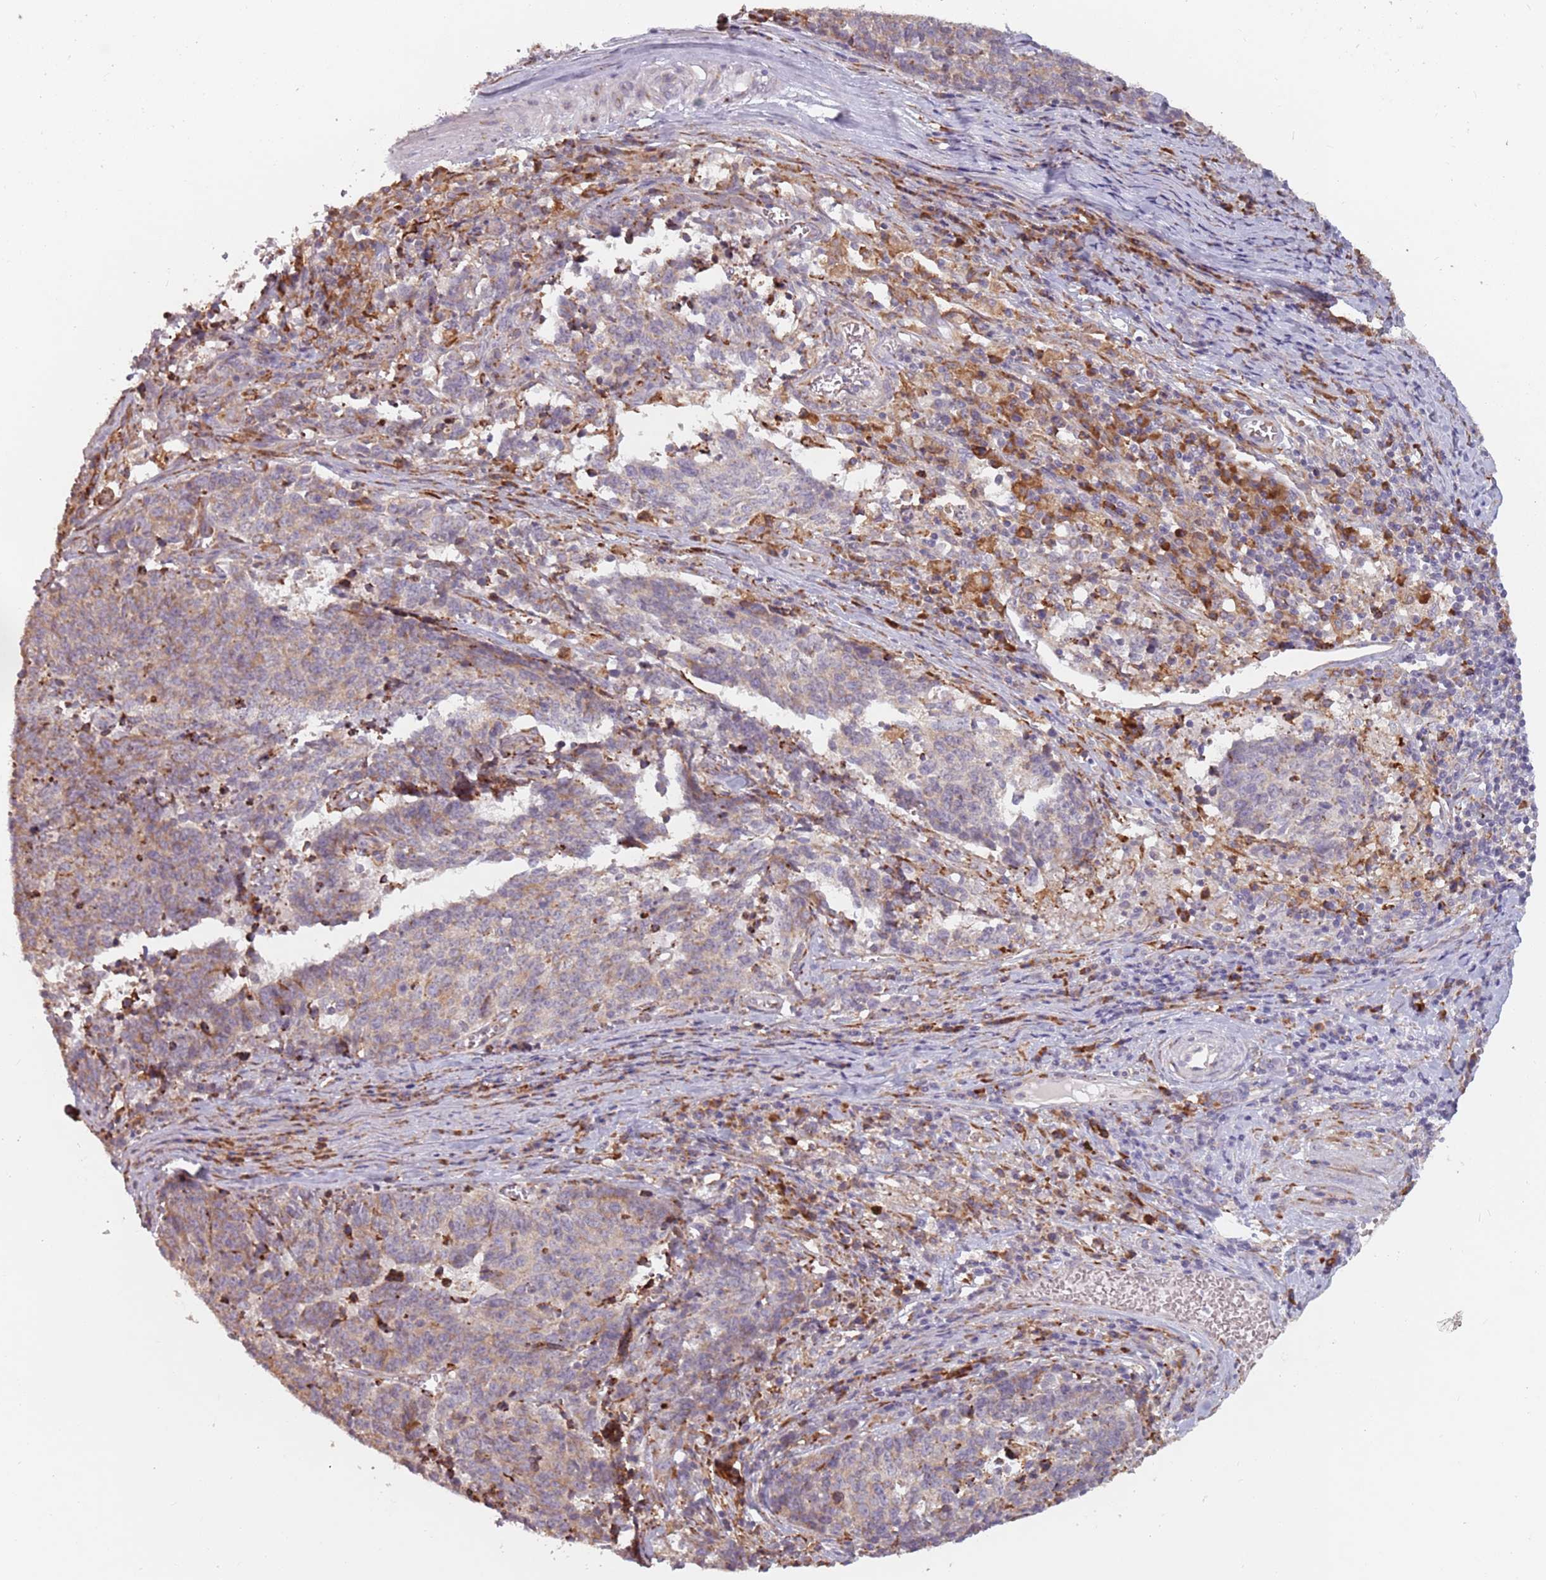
{"staining": {"intensity": "weak", "quantity": "25%-75%", "location": "cytoplasmic/membranous"}, "tissue": "cervical cancer", "cell_type": "Tumor cells", "image_type": "cancer", "snomed": [{"axis": "morphology", "description": "Squamous cell carcinoma, NOS"}, {"axis": "topography", "description": "Cervix"}], "caption": "Protein analysis of cervical squamous cell carcinoma tissue reveals weak cytoplasmic/membranous staining in approximately 25%-75% of tumor cells.", "gene": "RPS9", "patient": {"sex": "female", "age": 29}}